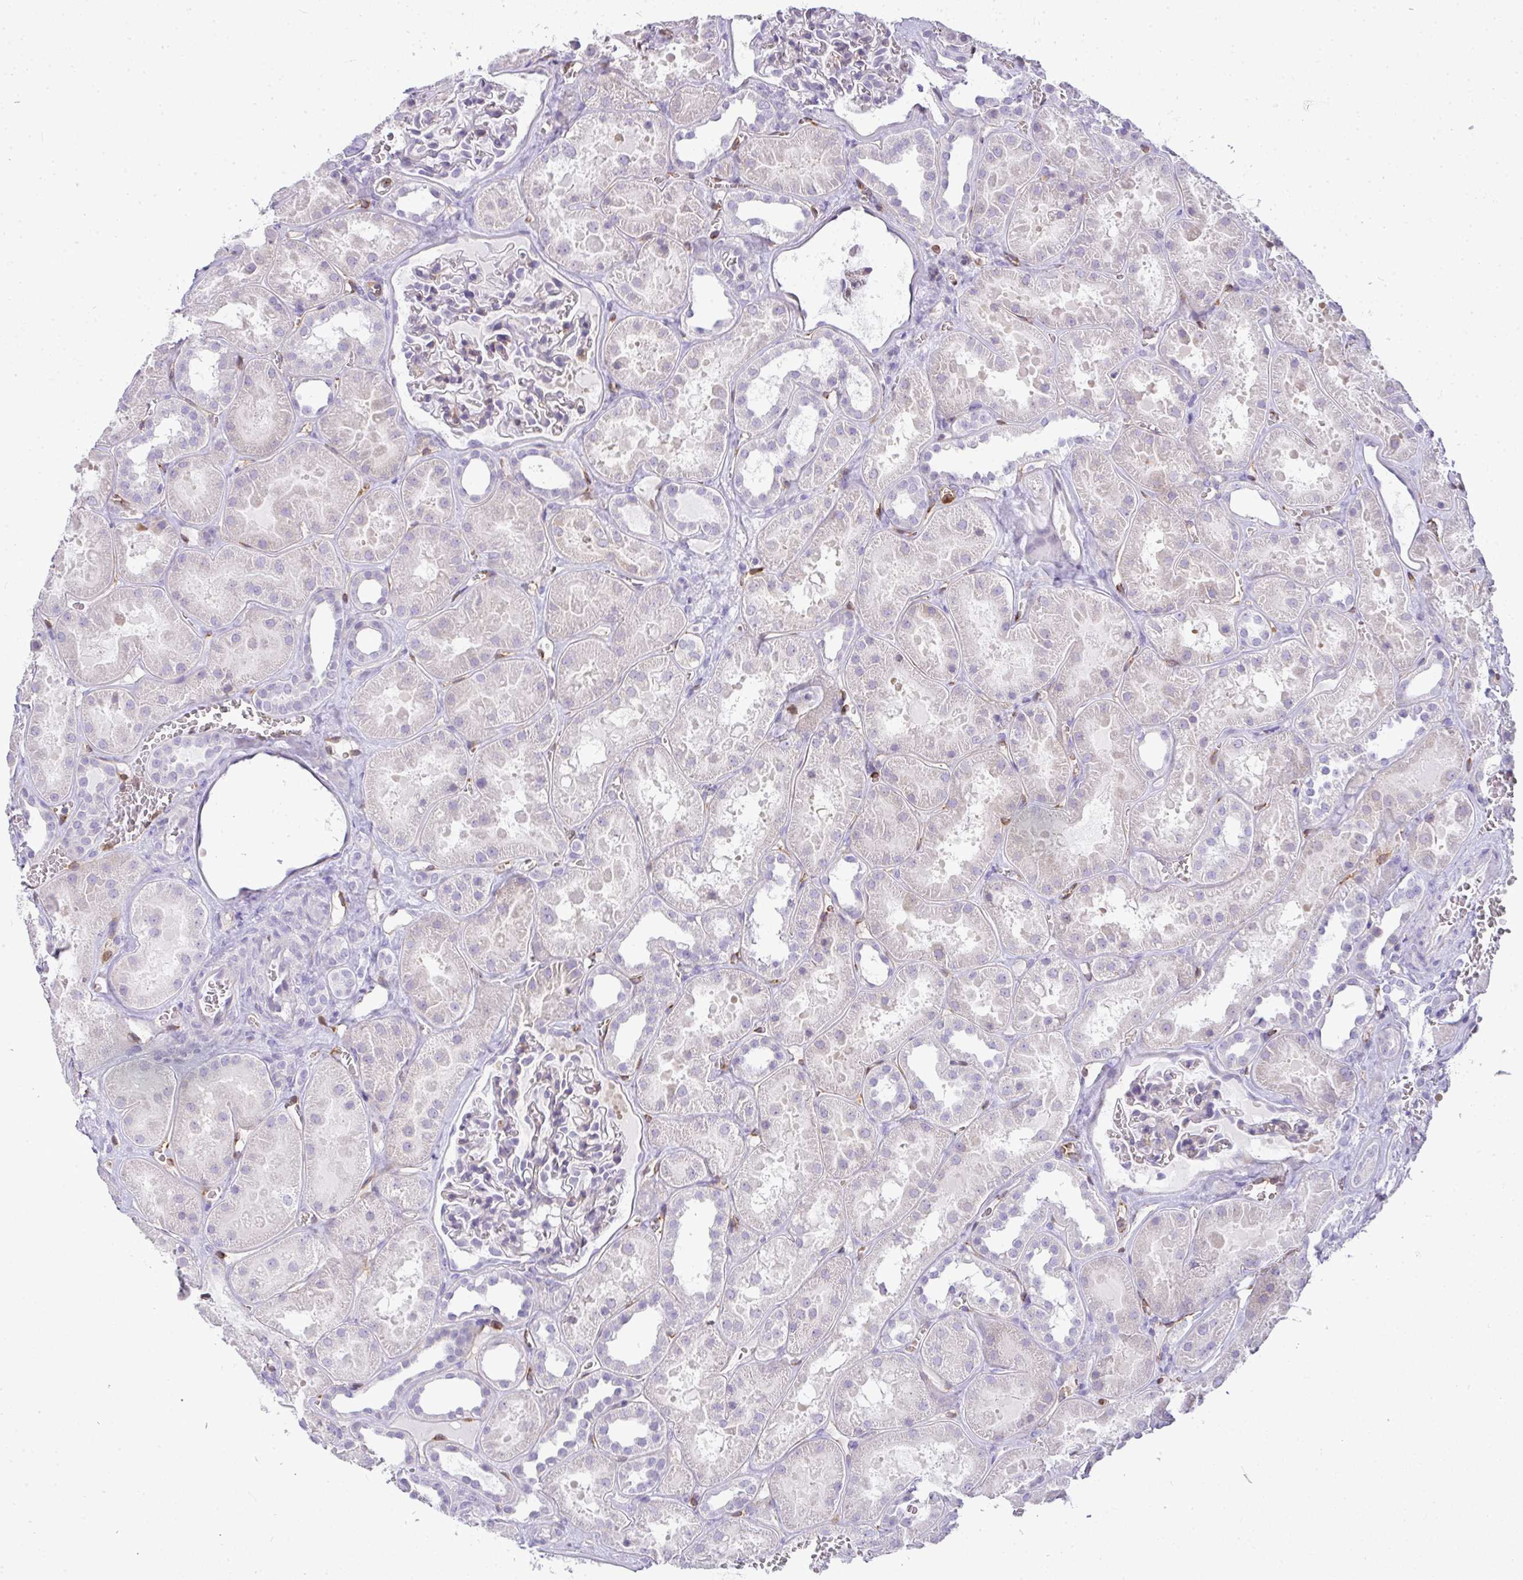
{"staining": {"intensity": "weak", "quantity": "25%-75%", "location": "cytoplasmic/membranous"}, "tissue": "kidney", "cell_type": "Cells in glomeruli", "image_type": "normal", "snomed": [{"axis": "morphology", "description": "Normal tissue, NOS"}, {"axis": "topography", "description": "Kidney"}], "caption": "Approximately 25%-75% of cells in glomeruli in benign kidney exhibit weak cytoplasmic/membranous protein positivity as visualized by brown immunohistochemical staining.", "gene": "LIPE", "patient": {"sex": "female", "age": 41}}